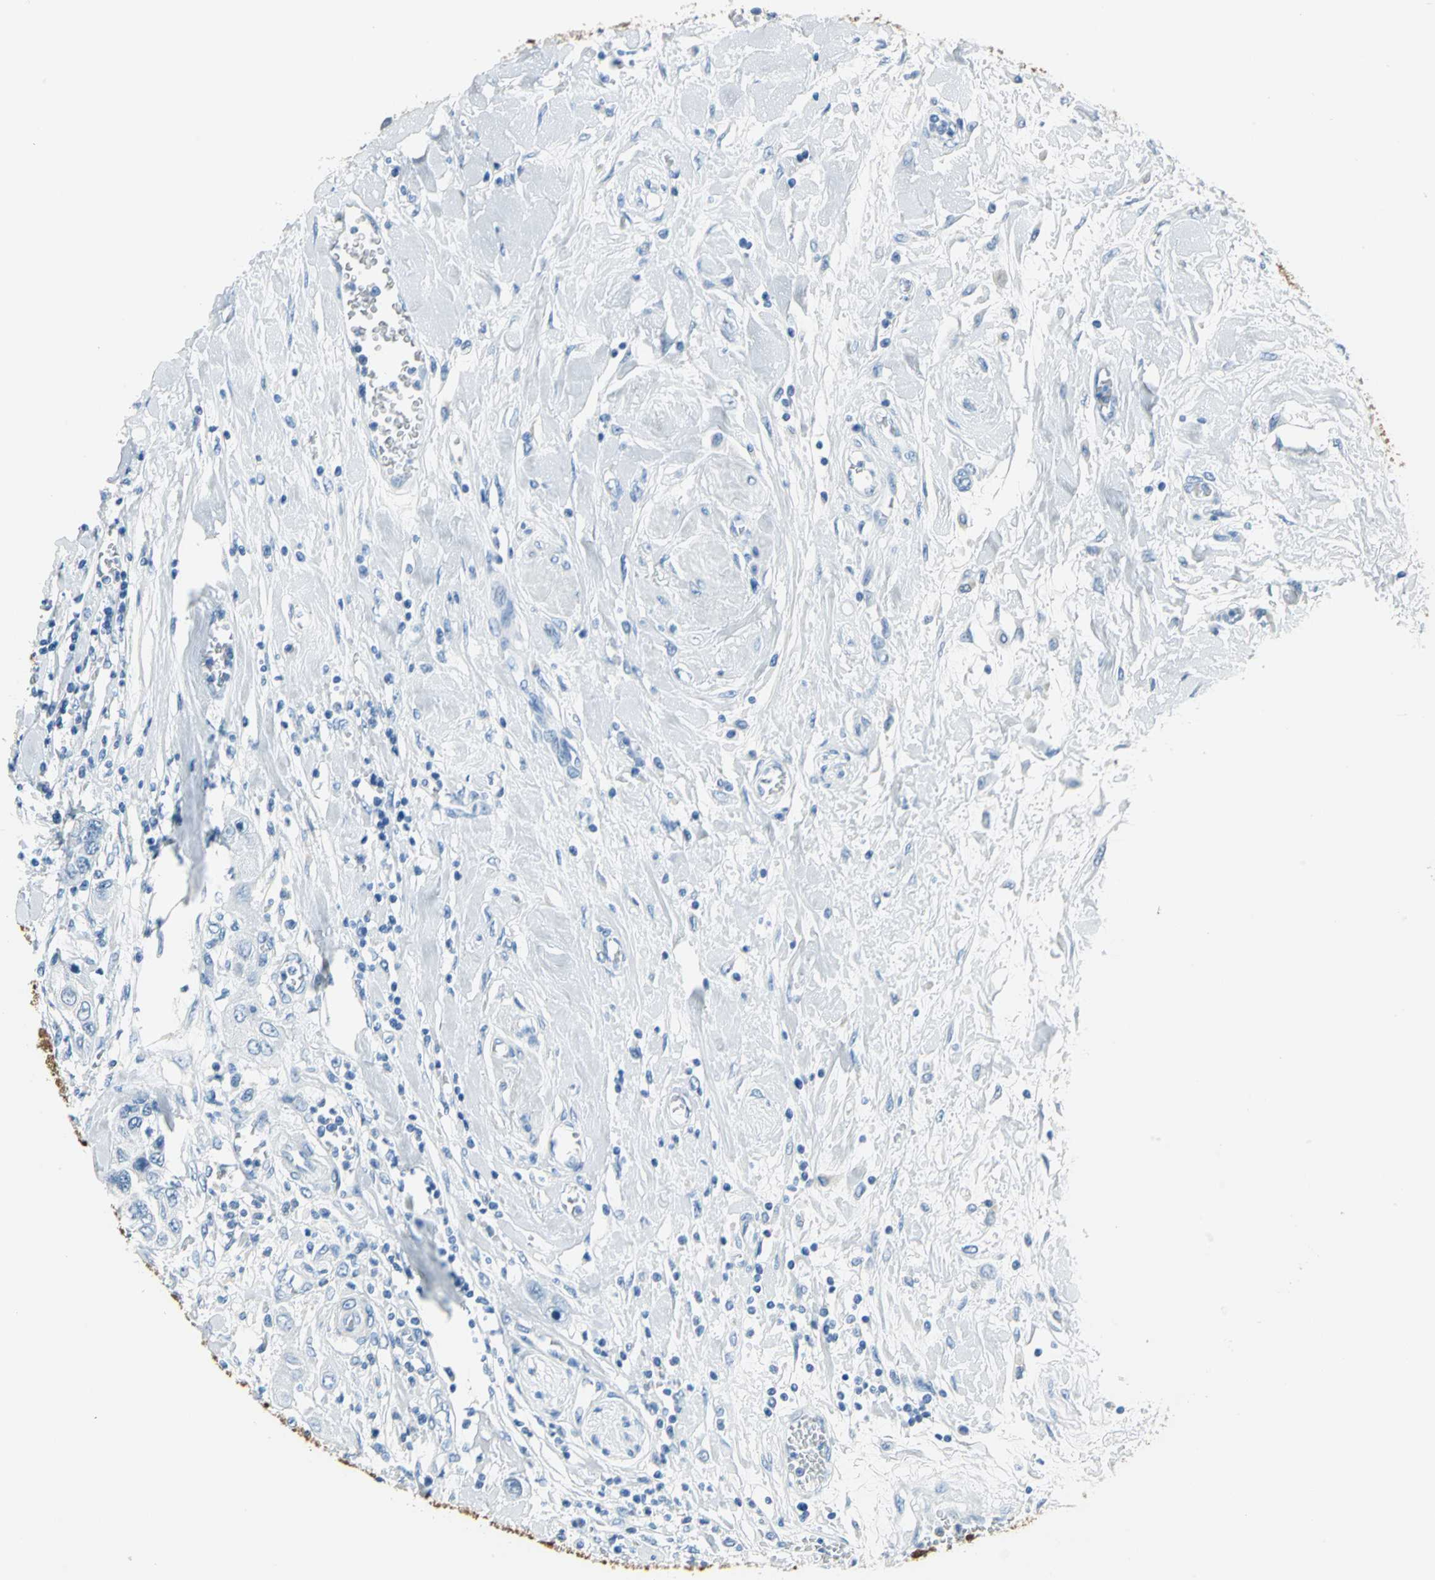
{"staining": {"intensity": "negative", "quantity": "none", "location": "none"}, "tissue": "pancreatic cancer", "cell_type": "Tumor cells", "image_type": "cancer", "snomed": [{"axis": "morphology", "description": "Adenocarcinoma, NOS"}, {"axis": "topography", "description": "Pancreas"}], "caption": "Immunohistochemical staining of human pancreatic adenocarcinoma displays no significant expression in tumor cells.", "gene": "PKLR", "patient": {"sex": "female", "age": 70}}